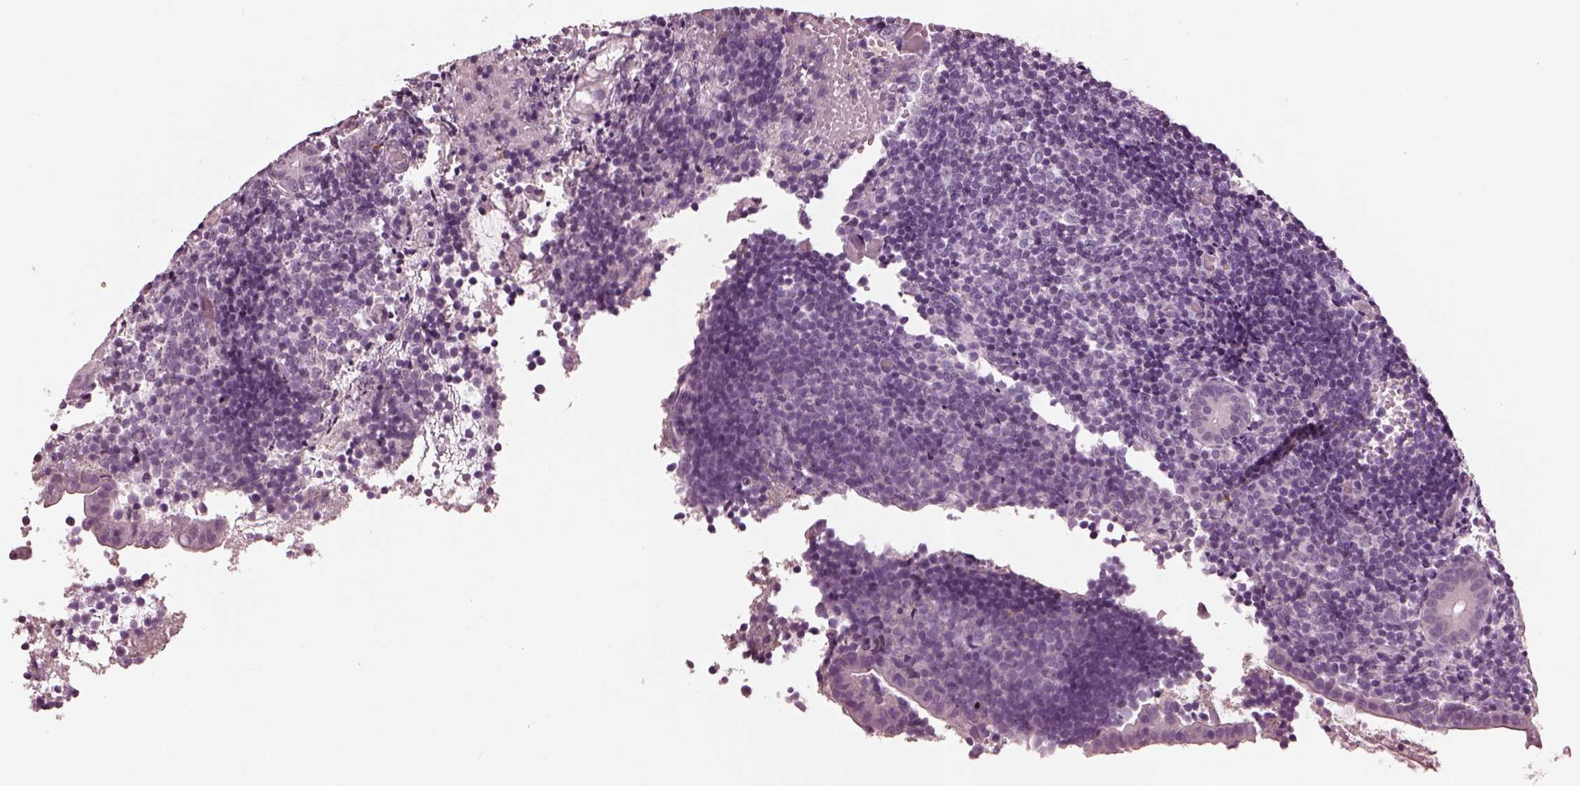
{"staining": {"intensity": "negative", "quantity": "none", "location": "none"}, "tissue": "appendix", "cell_type": "Glandular cells", "image_type": "normal", "snomed": [{"axis": "morphology", "description": "Normal tissue, NOS"}, {"axis": "topography", "description": "Appendix"}], "caption": "Benign appendix was stained to show a protein in brown. There is no significant expression in glandular cells.", "gene": "SLC6A17", "patient": {"sex": "female", "age": 32}}